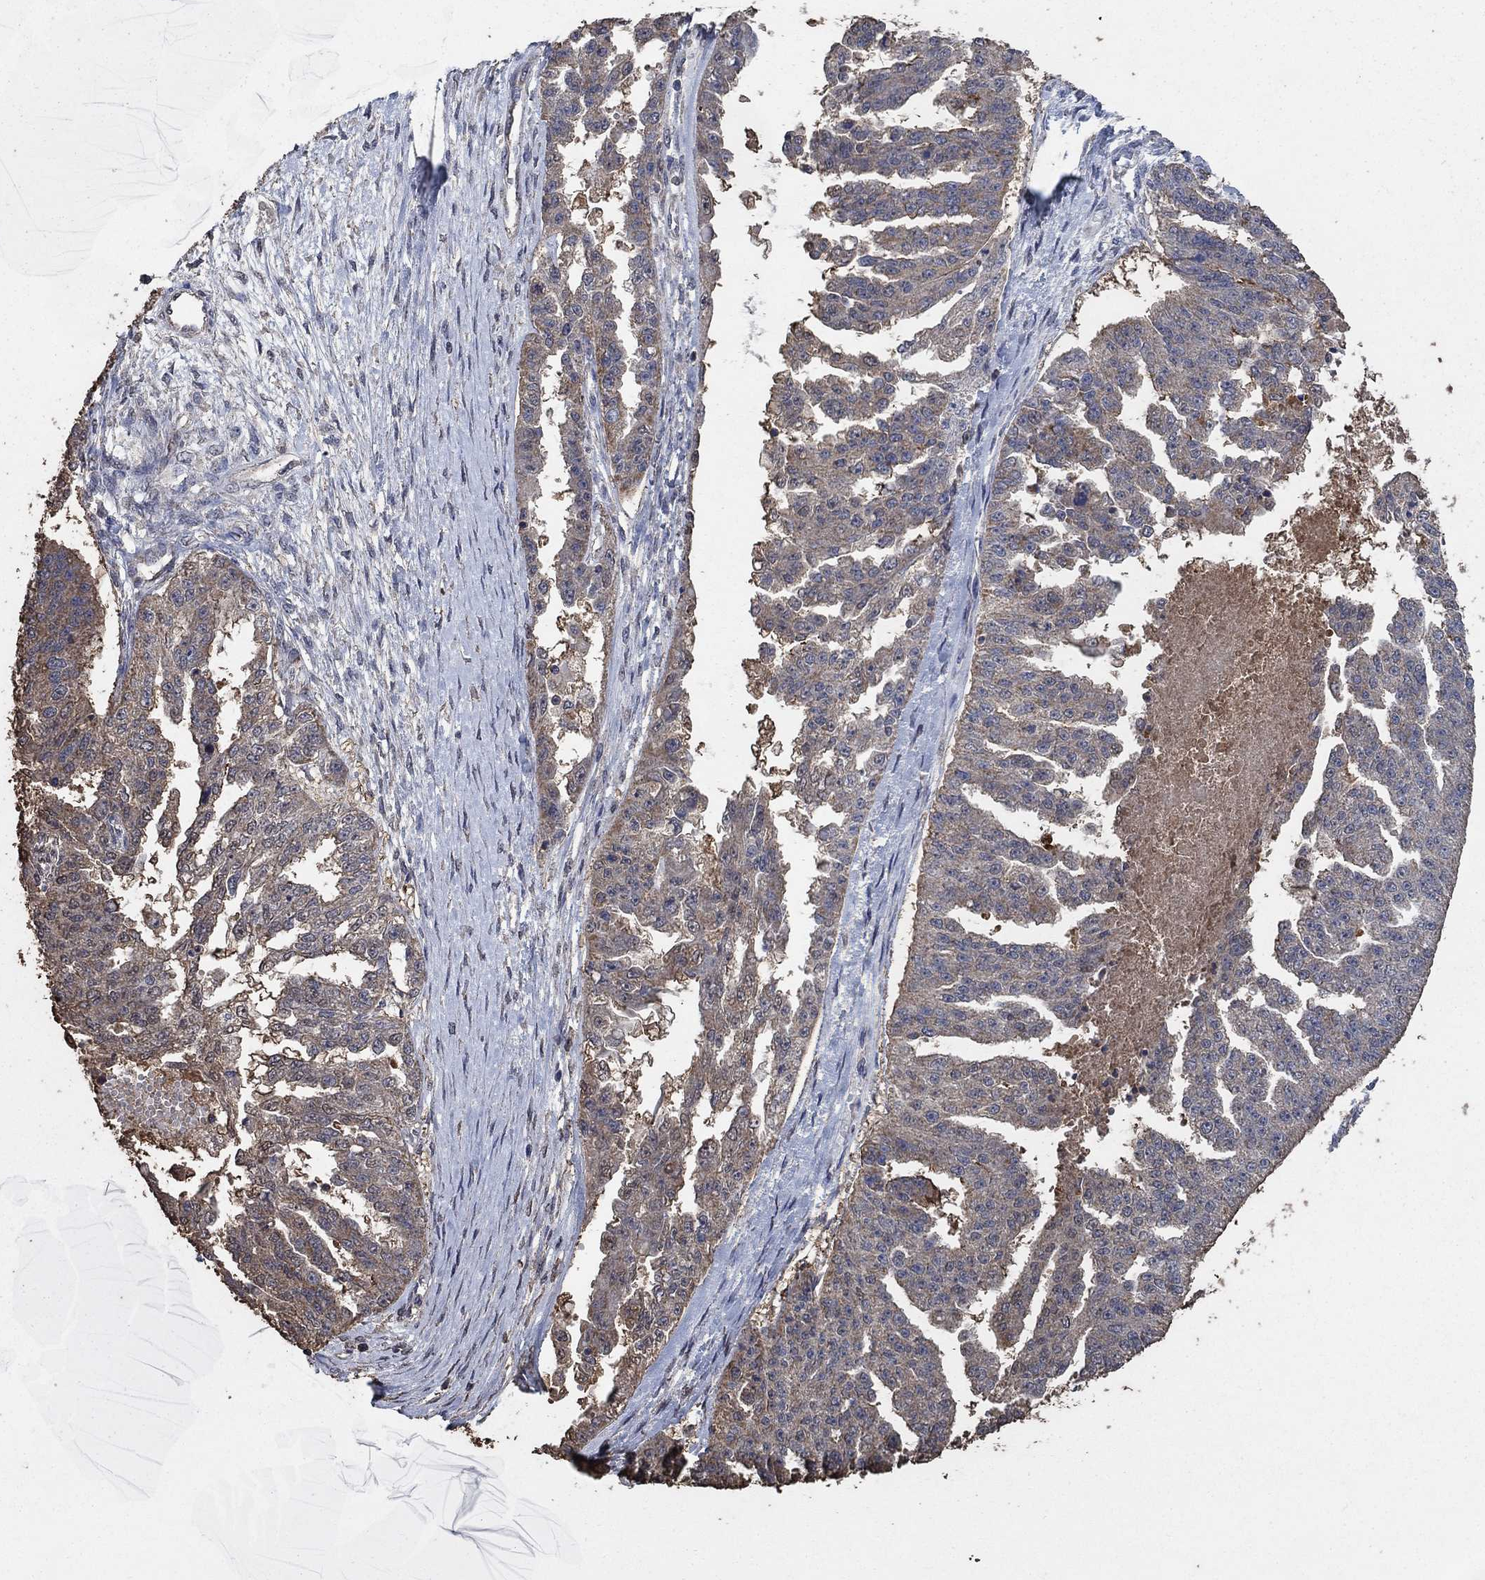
{"staining": {"intensity": "moderate", "quantity": "25%-75%", "location": "cytoplasmic/membranous"}, "tissue": "ovarian cancer", "cell_type": "Tumor cells", "image_type": "cancer", "snomed": [{"axis": "morphology", "description": "Cystadenocarcinoma, serous, NOS"}, {"axis": "topography", "description": "Ovary"}], "caption": "The photomicrograph demonstrates staining of ovarian cancer (serous cystadenocarcinoma), revealing moderate cytoplasmic/membranous protein expression (brown color) within tumor cells.", "gene": "MRPS24", "patient": {"sex": "female", "age": 58}}